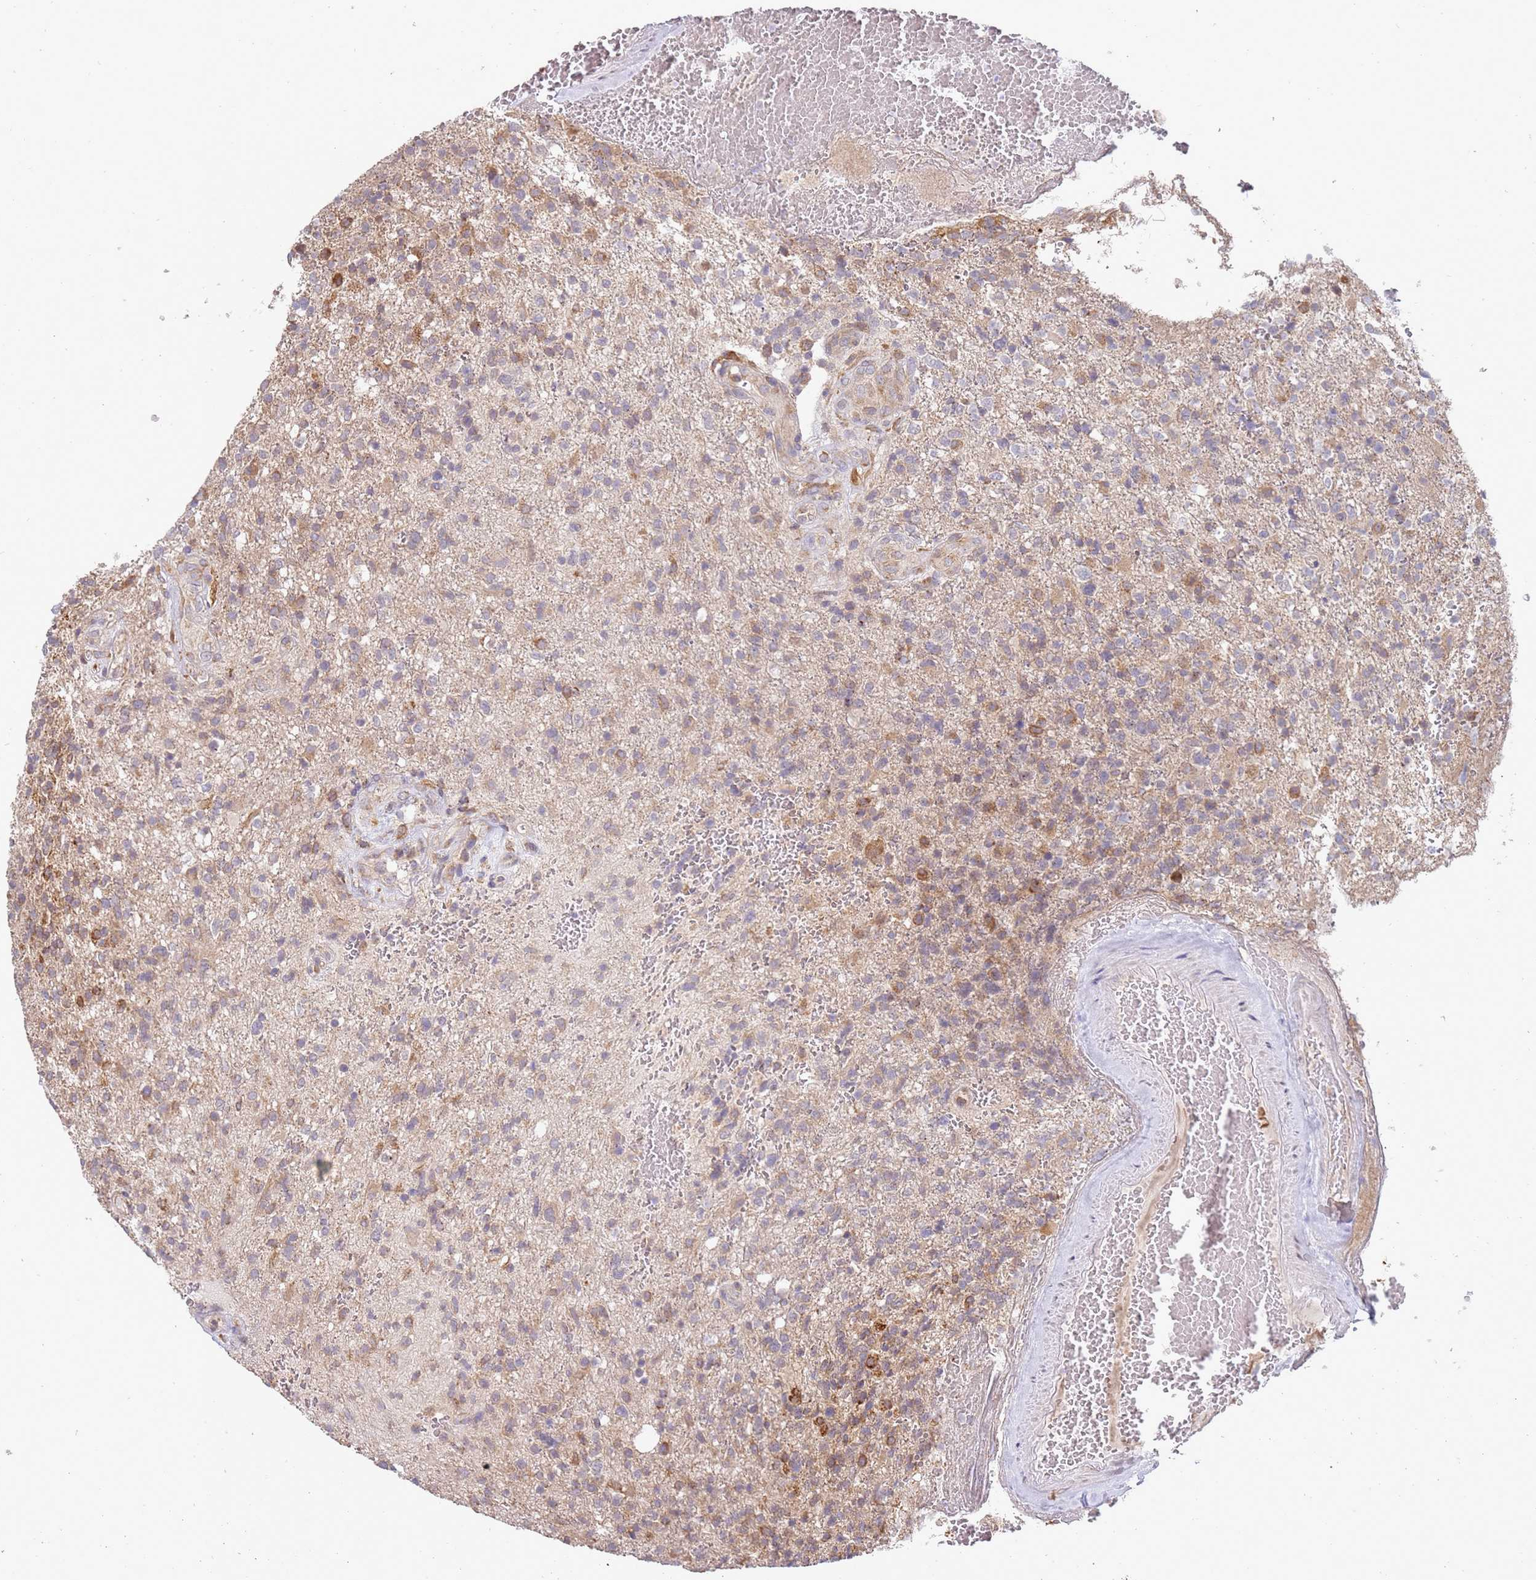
{"staining": {"intensity": "weak", "quantity": "25%-75%", "location": "cytoplasmic/membranous"}, "tissue": "glioma", "cell_type": "Tumor cells", "image_type": "cancer", "snomed": [{"axis": "morphology", "description": "Glioma, malignant, High grade"}, {"axis": "topography", "description": "Brain"}], "caption": "Human glioma stained for a protein (brown) shows weak cytoplasmic/membranous positive staining in about 25%-75% of tumor cells.", "gene": "VRK2", "patient": {"sex": "male", "age": 56}}